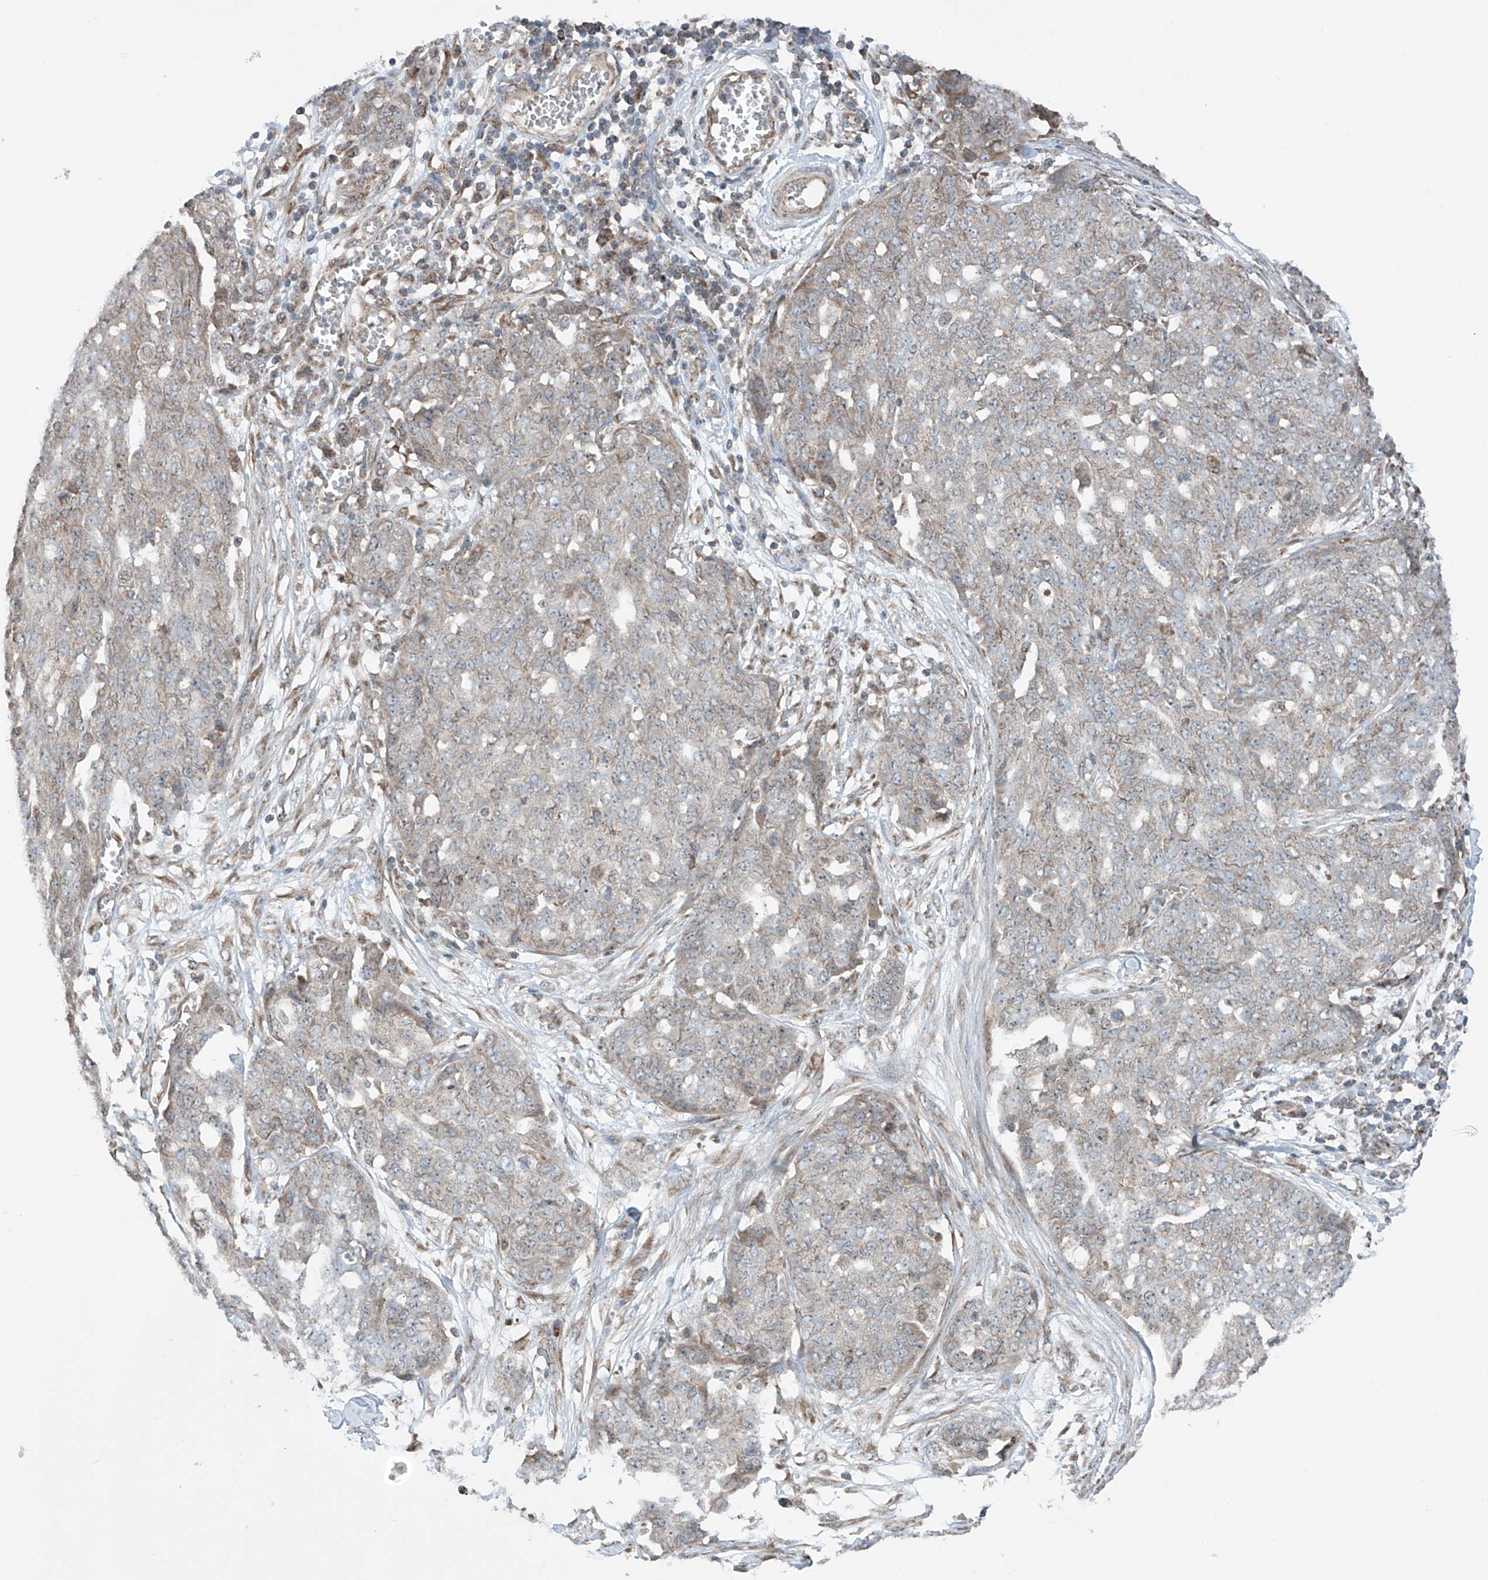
{"staining": {"intensity": "negative", "quantity": "none", "location": "none"}, "tissue": "ovarian cancer", "cell_type": "Tumor cells", "image_type": "cancer", "snomed": [{"axis": "morphology", "description": "Cystadenocarcinoma, serous, NOS"}, {"axis": "topography", "description": "Soft tissue"}, {"axis": "topography", "description": "Ovary"}], "caption": "This image is of serous cystadenocarcinoma (ovarian) stained with immunohistochemistry to label a protein in brown with the nuclei are counter-stained blue. There is no positivity in tumor cells.", "gene": "SAMD3", "patient": {"sex": "female", "age": 57}}